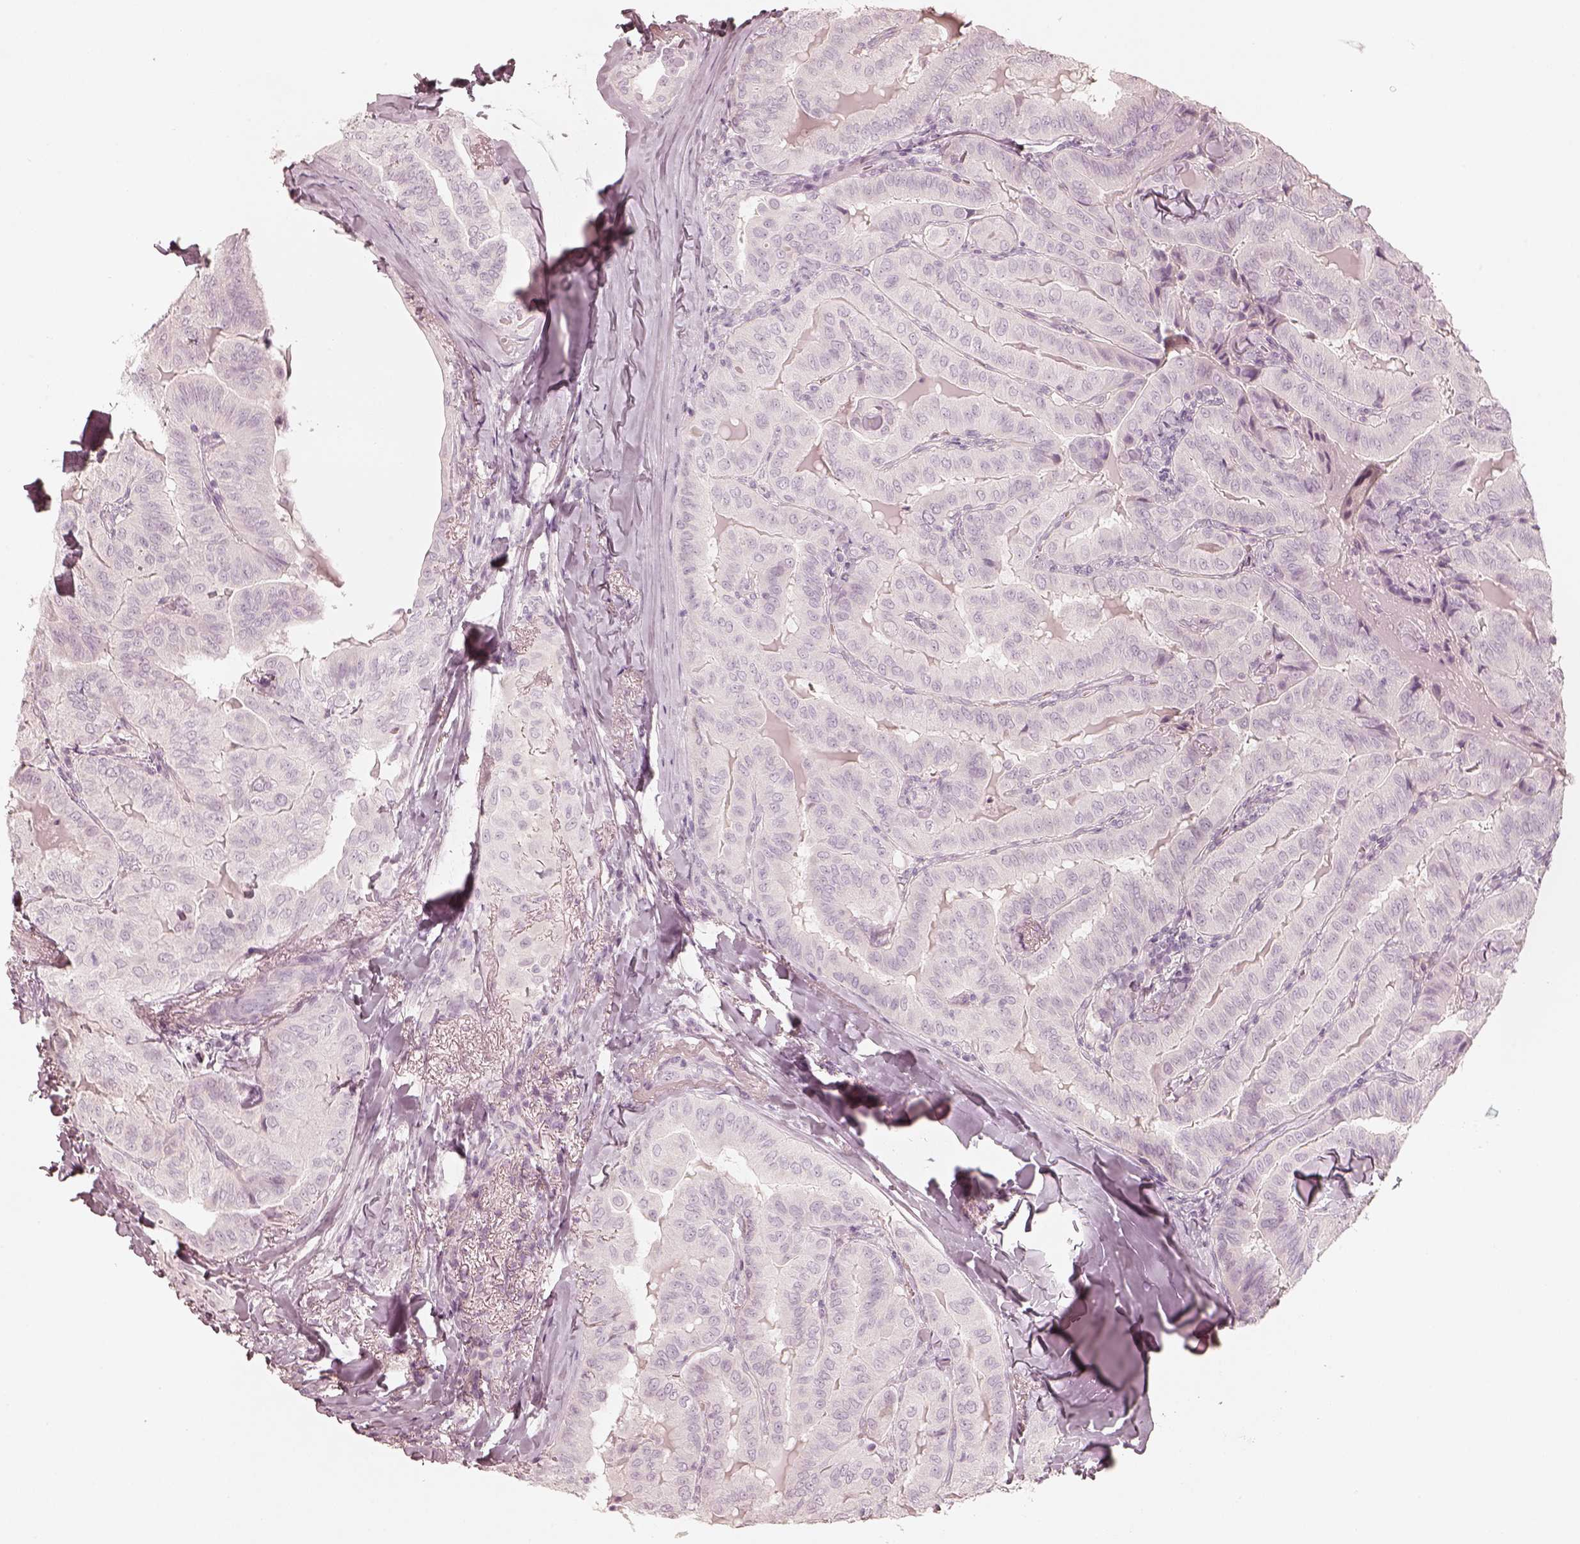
{"staining": {"intensity": "negative", "quantity": "none", "location": "none"}, "tissue": "thyroid cancer", "cell_type": "Tumor cells", "image_type": "cancer", "snomed": [{"axis": "morphology", "description": "Papillary adenocarcinoma, NOS"}, {"axis": "topography", "description": "Thyroid gland"}], "caption": "Immunohistochemistry histopathology image of papillary adenocarcinoma (thyroid) stained for a protein (brown), which displays no expression in tumor cells.", "gene": "KRT82", "patient": {"sex": "female", "age": 68}}